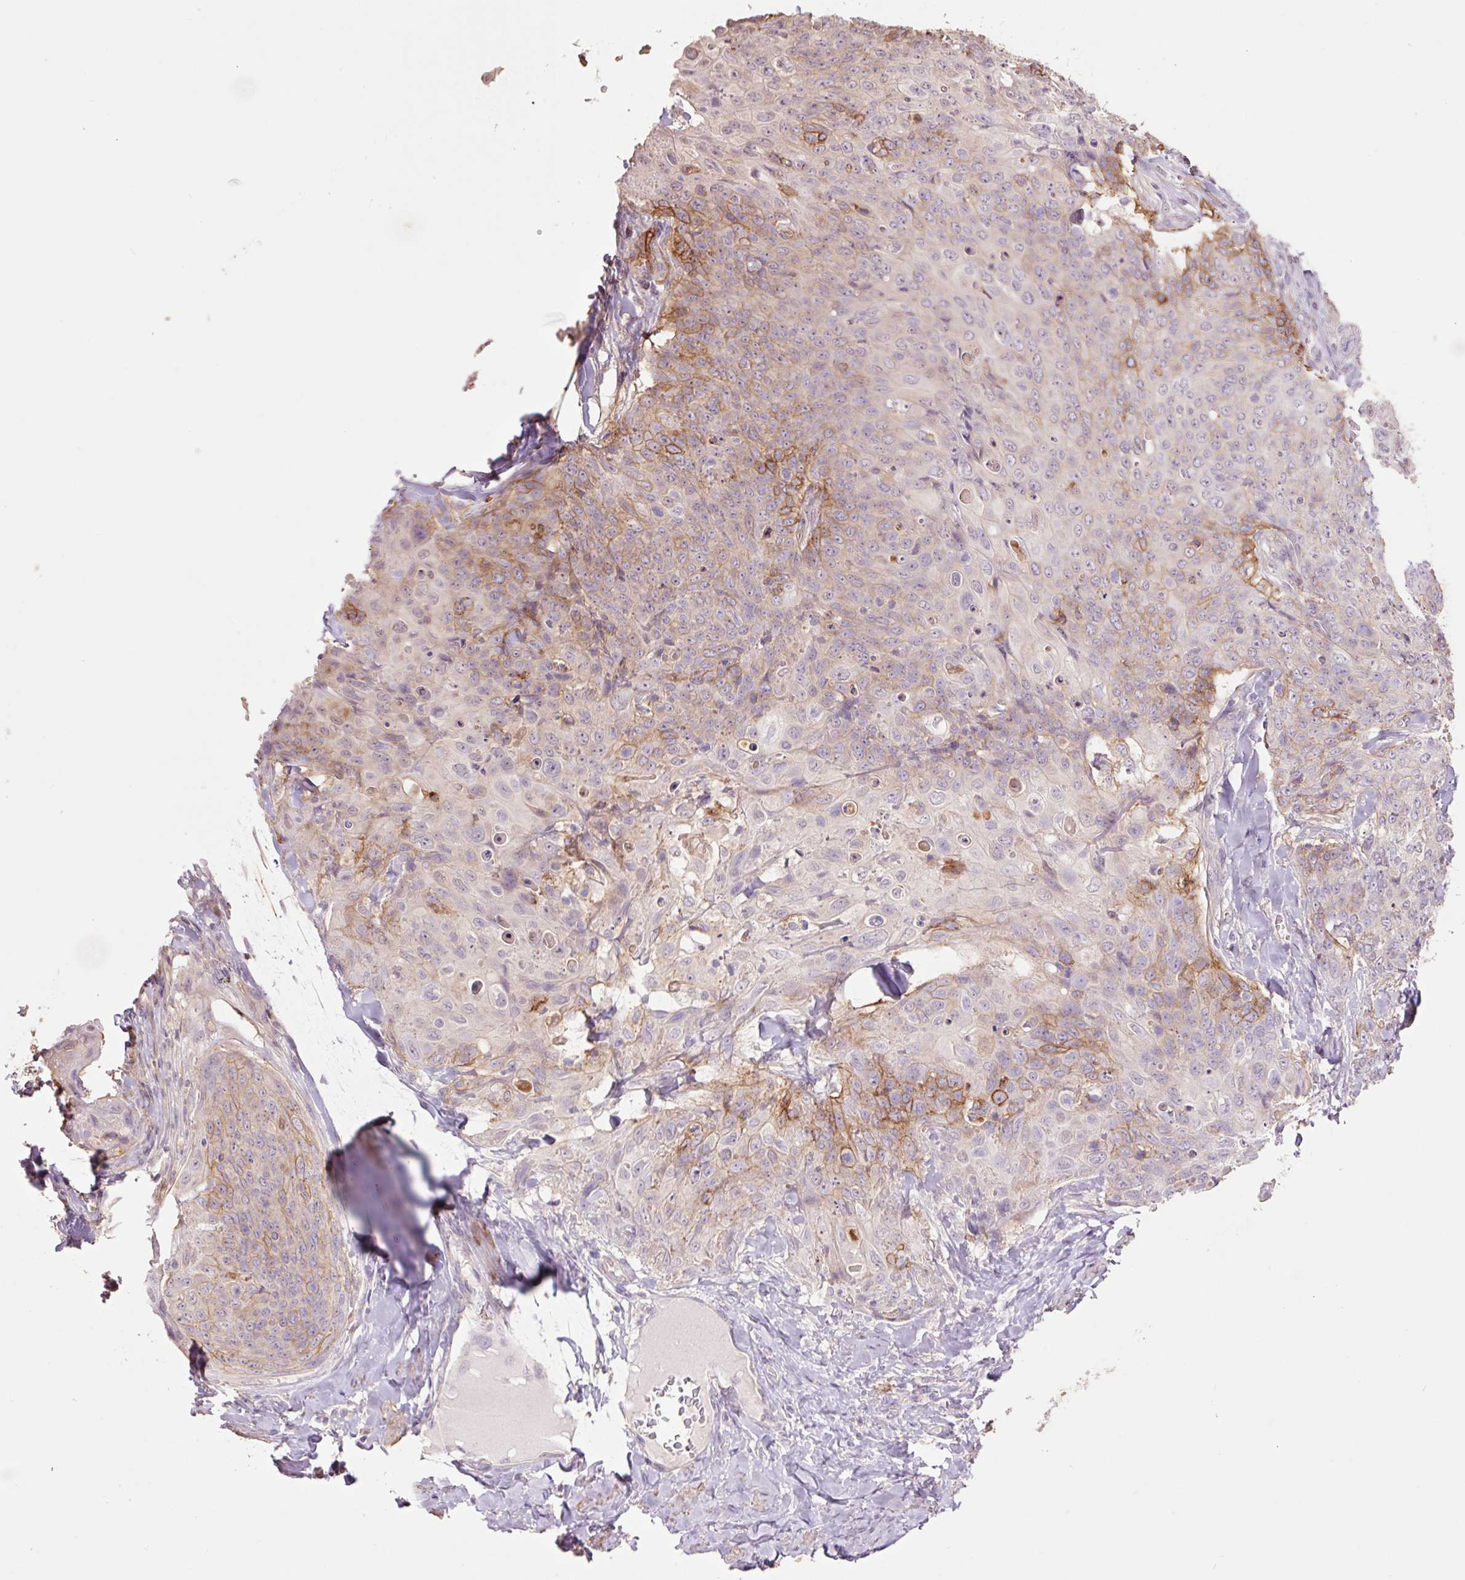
{"staining": {"intensity": "moderate", "quantity": "25%-75%", "location": "cytoplasmic/membranous"}, "tissue": "skin cancer", "cell_type": "Tumor cells", "image_type": "cancer", "snomed": [{"axis": "morphology", "description": "Squamous cell carcinoma, NOS"}, {"axis": "topography", "description": "Skin"}, {"axis": "topography", "description": "Vulva"}], "caption": "Brown immunohistochemical staining in human skin squamous cell carcinoma exhibits moderate cytoplasmic/membranous expression in about 25%-75% of tumor cells.", "gene": "SLC1A4", "patient": {"sex": "female", "age": 85}}